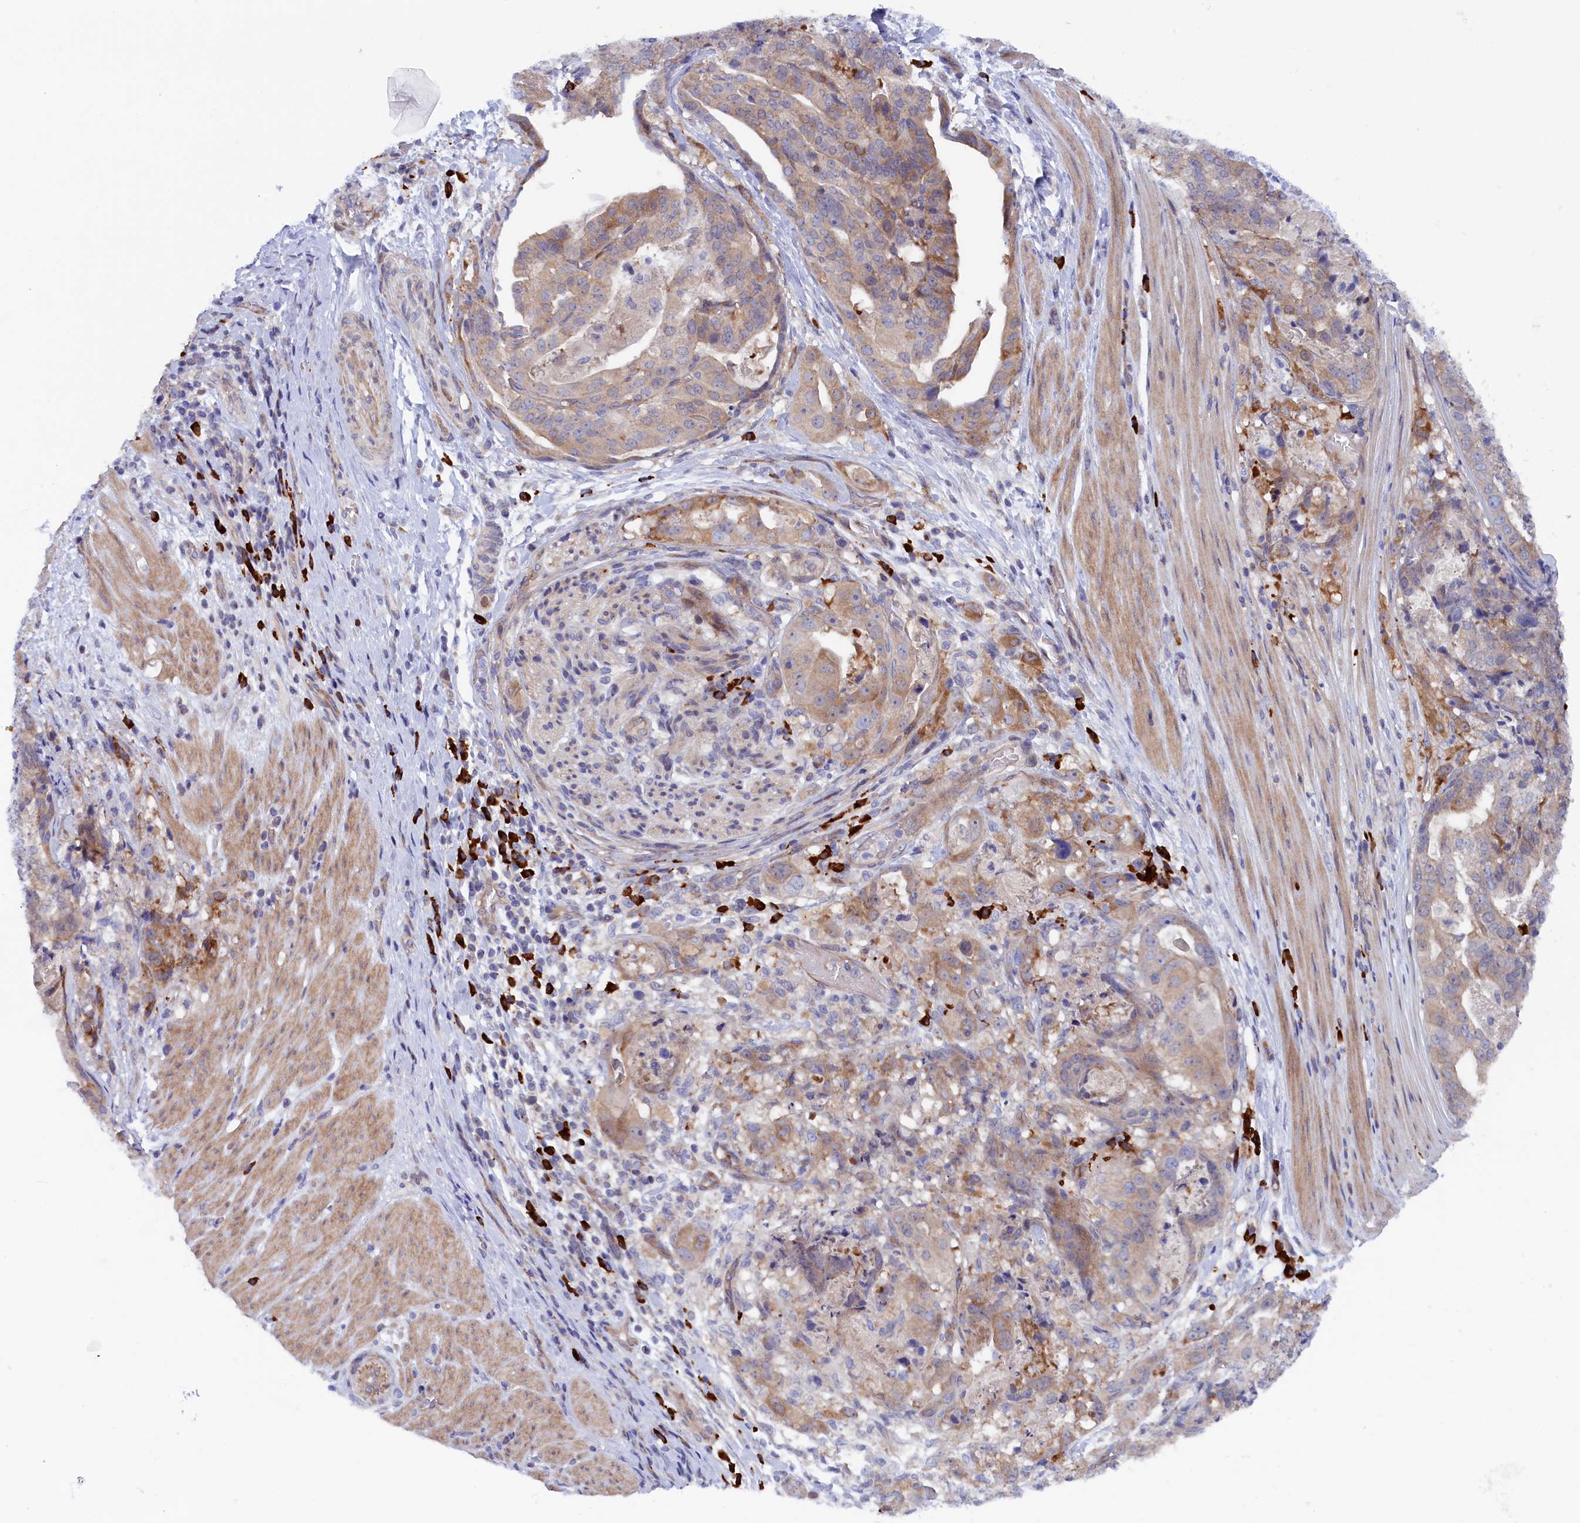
{"staining": {"intensity": "weak", "quantity": ">75%", "location": "cytoplasmic/membranous"}, "tissue": "stomach cancer", "cell_type": "Tumor cells", "image_type": "cancer", "snomed": [{"axis": "morphology", "description": "Adenocarcinoma, NOS"}, {"axis": "topography", "description": "Stomach"}], "caption": "A photomicrograph of stomach cancer stained for a protein shows weak cytoplasmic/membranous brown staining in tumor cells.", "gene": "JPT2", "patient": {"sex": "male", "age": 48}}